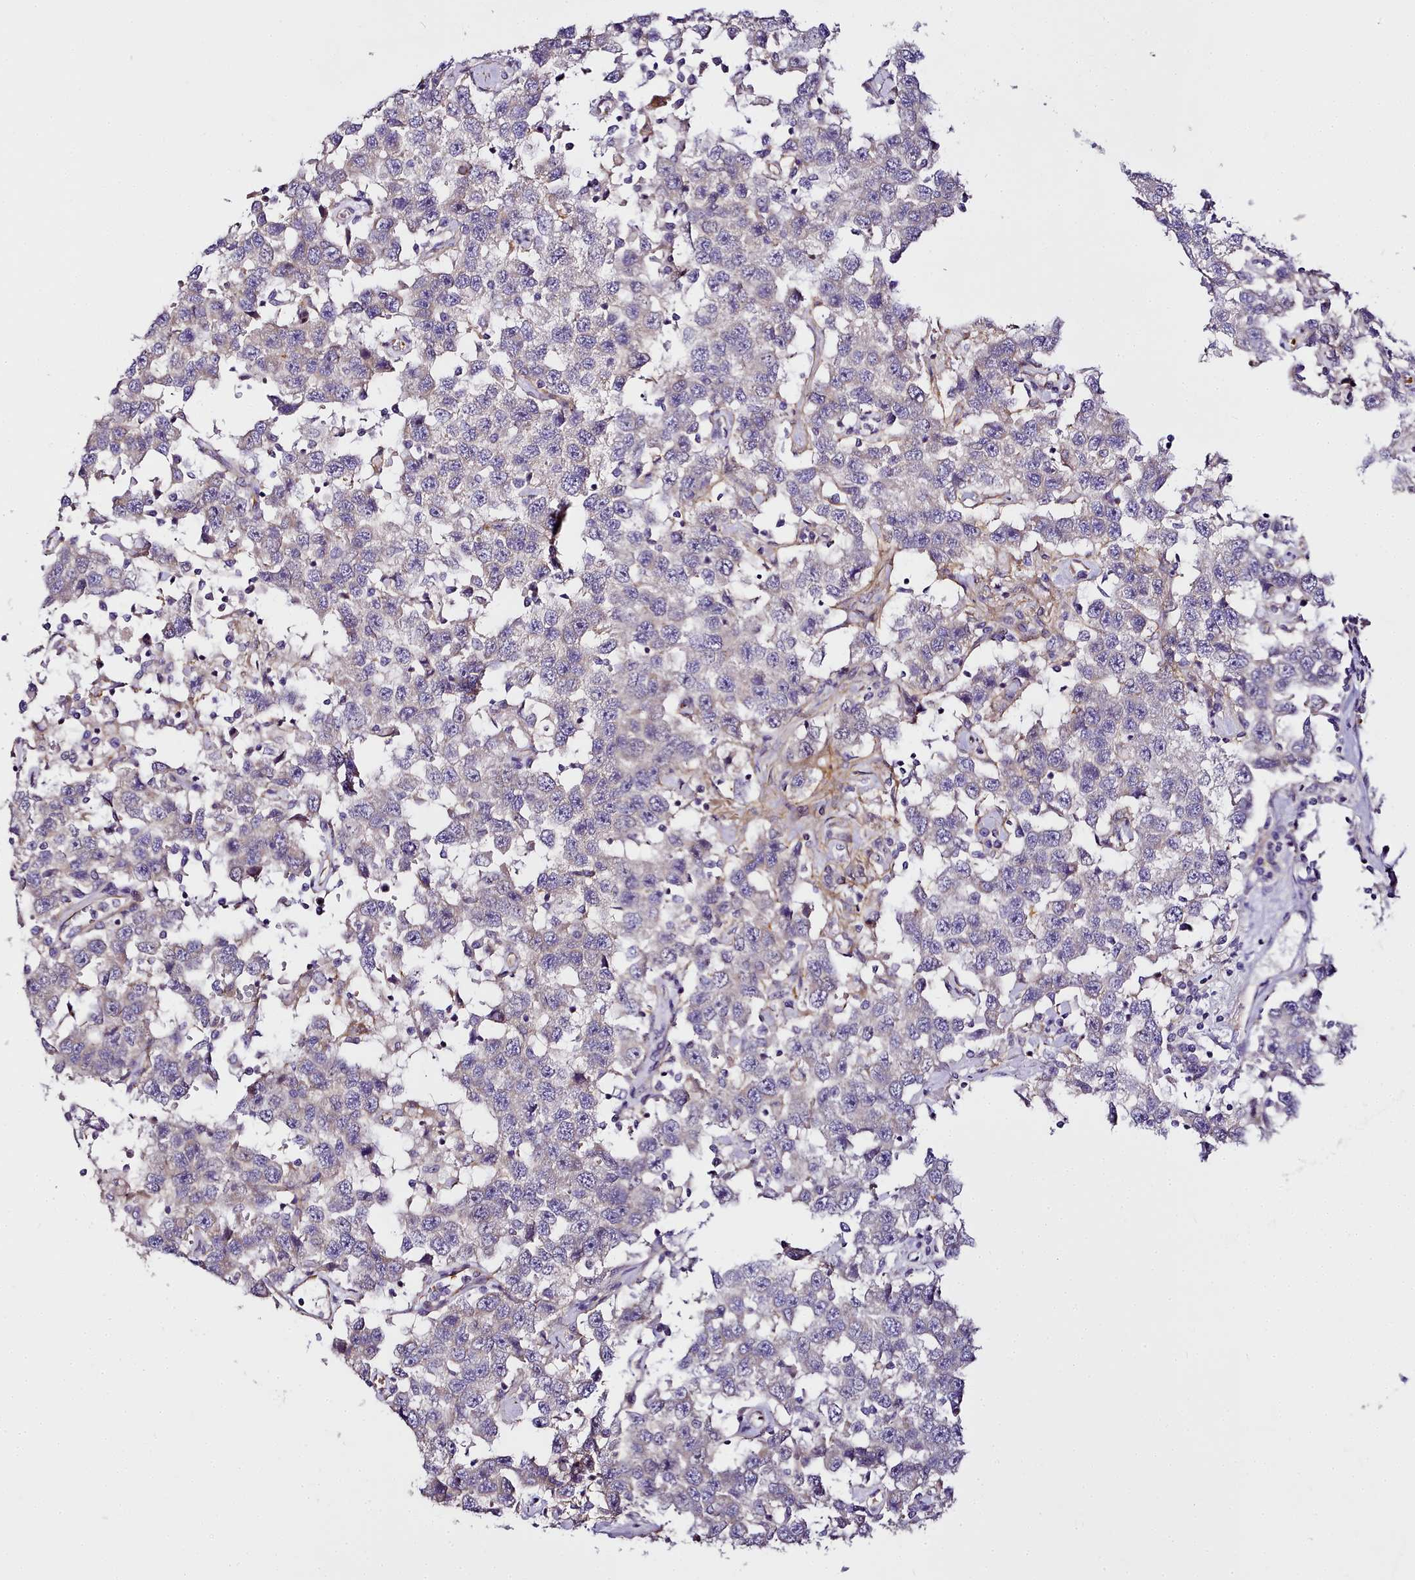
{"staining": {"intensity": "negative", "quantity": "none", "location": "none"}, "tissue": "testis cancer", "cell_type": "Tumor cells", "image_type": "cancer", "snomed": [{"axis": "morphology", "description": "Seminoma, NOS"}, {"axis": "topography", "description": "Testis"}], "caption": "The micrograph reveals no significant positivity in tumor cells of testis seminoma.", "gene": "NBPF1", "patient": {"sex": "male", "age": 41}}